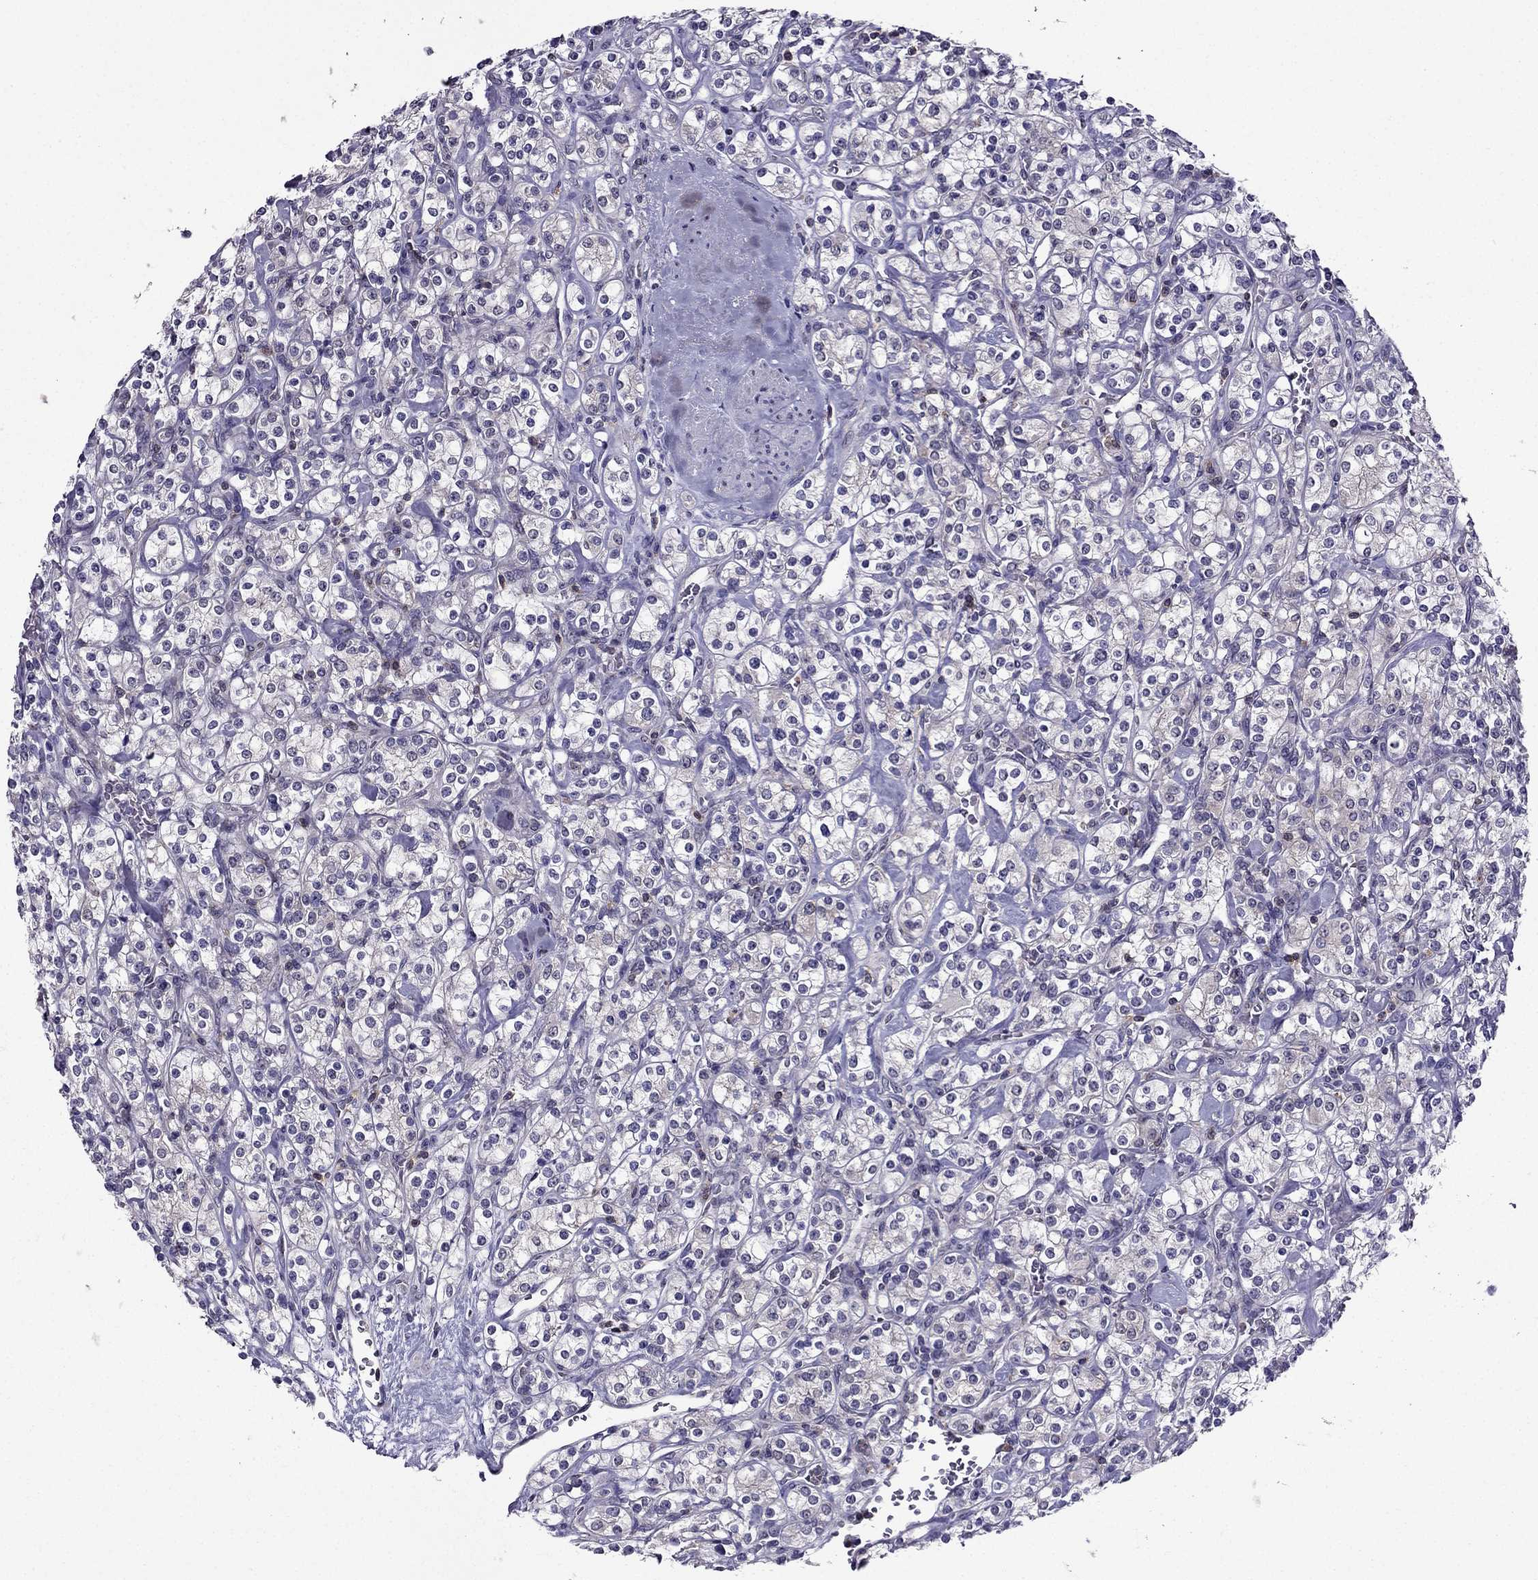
{"staining": {"intensity": "negative", "quantity": "none", "location": "none"}, "tissue": "renal cancer", "cell_type": "Tumor cells", "image_type": "cancer", "snomed": [{"axis": "morphology", "description": "Adenocarcinoma, NOS"}, {"axis": "topography", "description": "Kidney"}], "caption": "IHC histopathology image of renal cancer stained for a protein (brown), which reveals no staining in tumor cells.", "gene": "AAK1", "patient": {"sex": "male", "age": 77}}